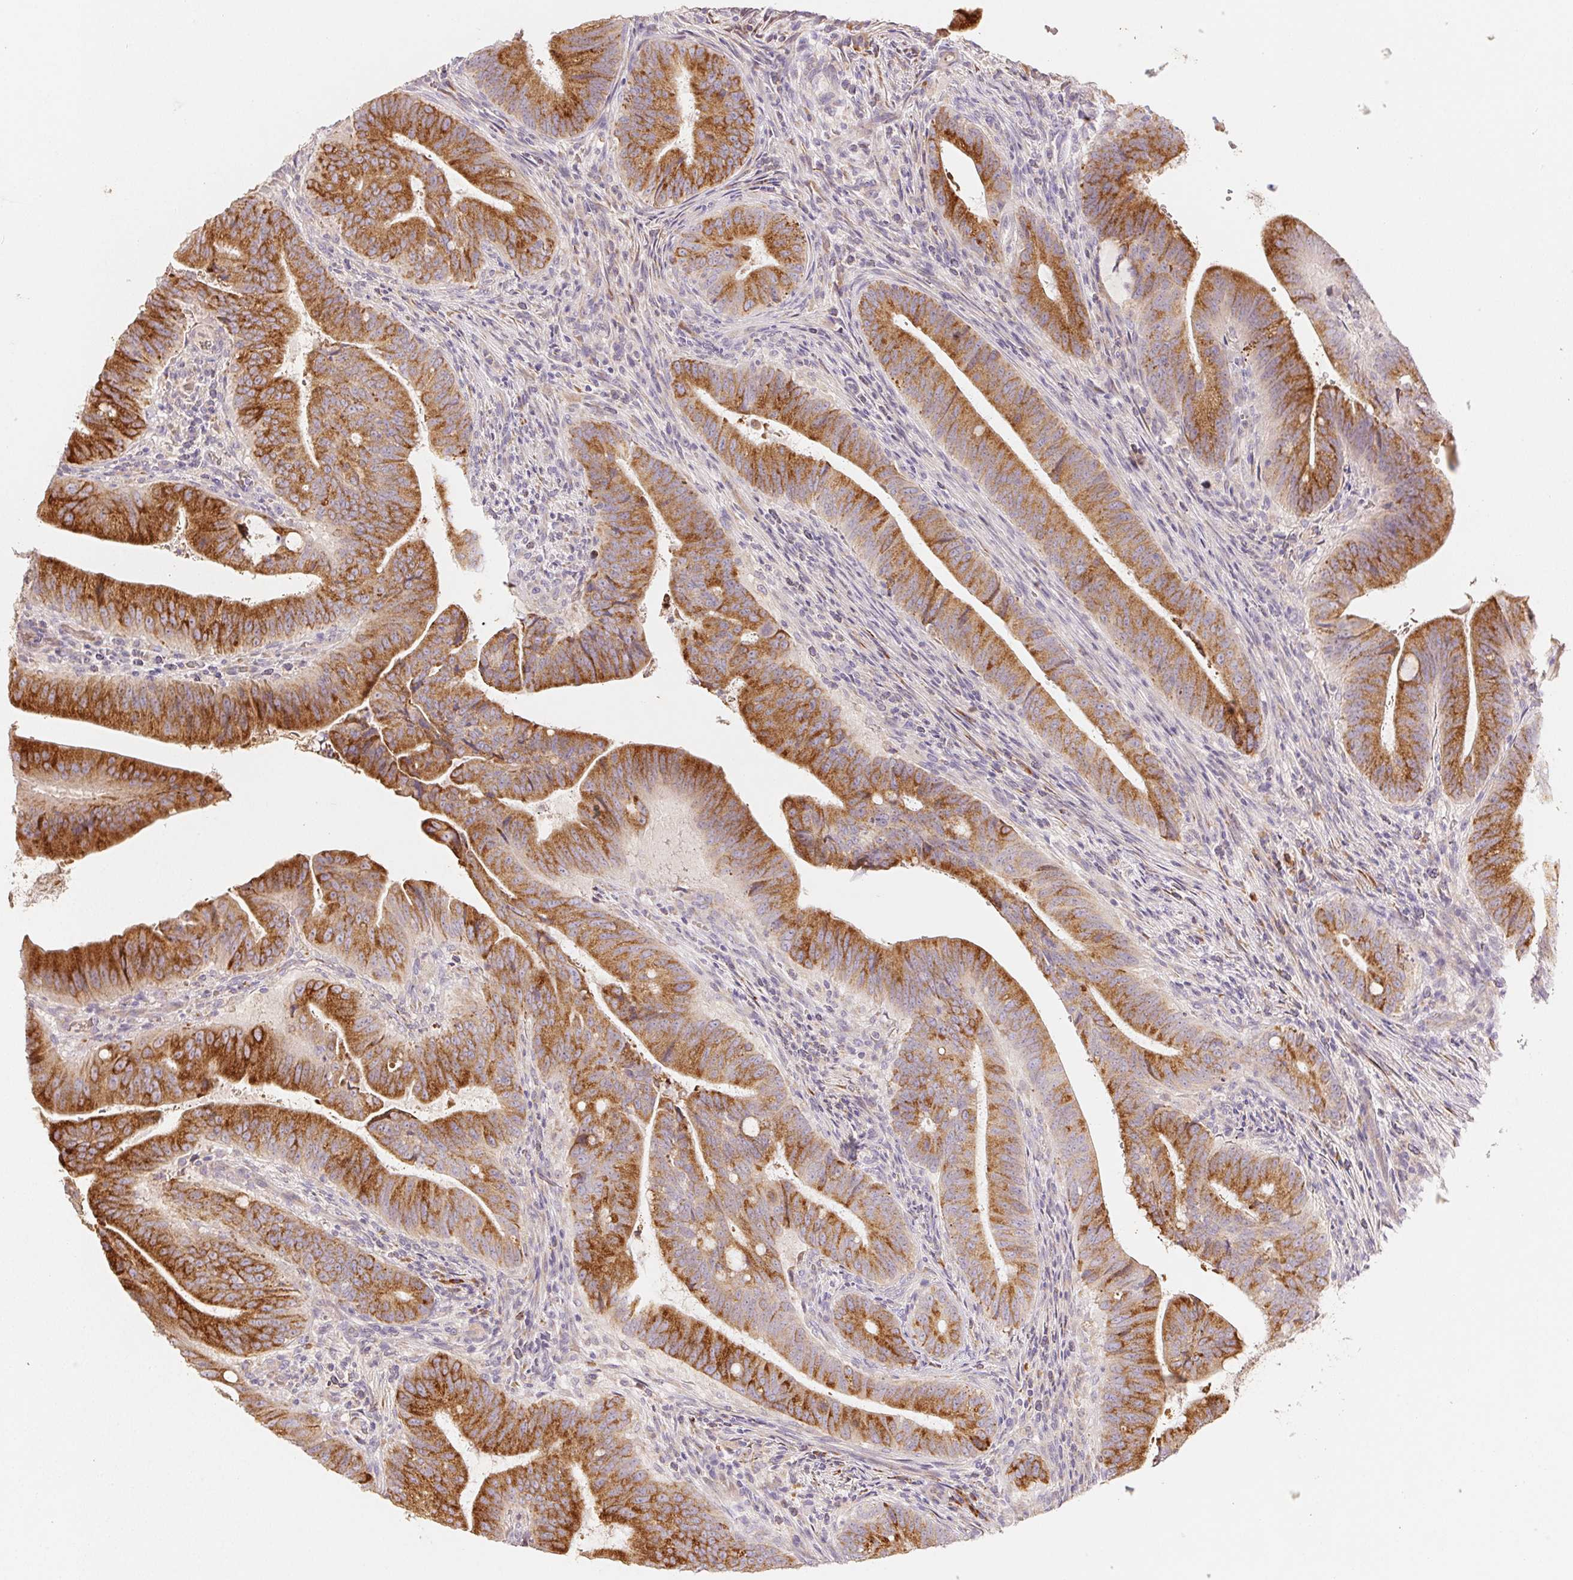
{"staining": {"intensity": "strong", "quantity": "25%-75%", "location": "cytoplasmic/membranous"}, "tissue": "colorectal cancer", "cell_type": "Tumor cells", "image_type": "cancer", "snomed": [{"axis": "morphology", "description": "Adenocarcinoma, NOS"}, {"axis": "topography", "description": "Colon"}], "caption": "DAB immunohistochemical staining of colorectal cancer shows strong cytoplasmic/membranous protein positivity in approximately 25%-75% of tumor cells.", "gene": "ACVR1B", "patient": {"sex": "female", "age": 43}}